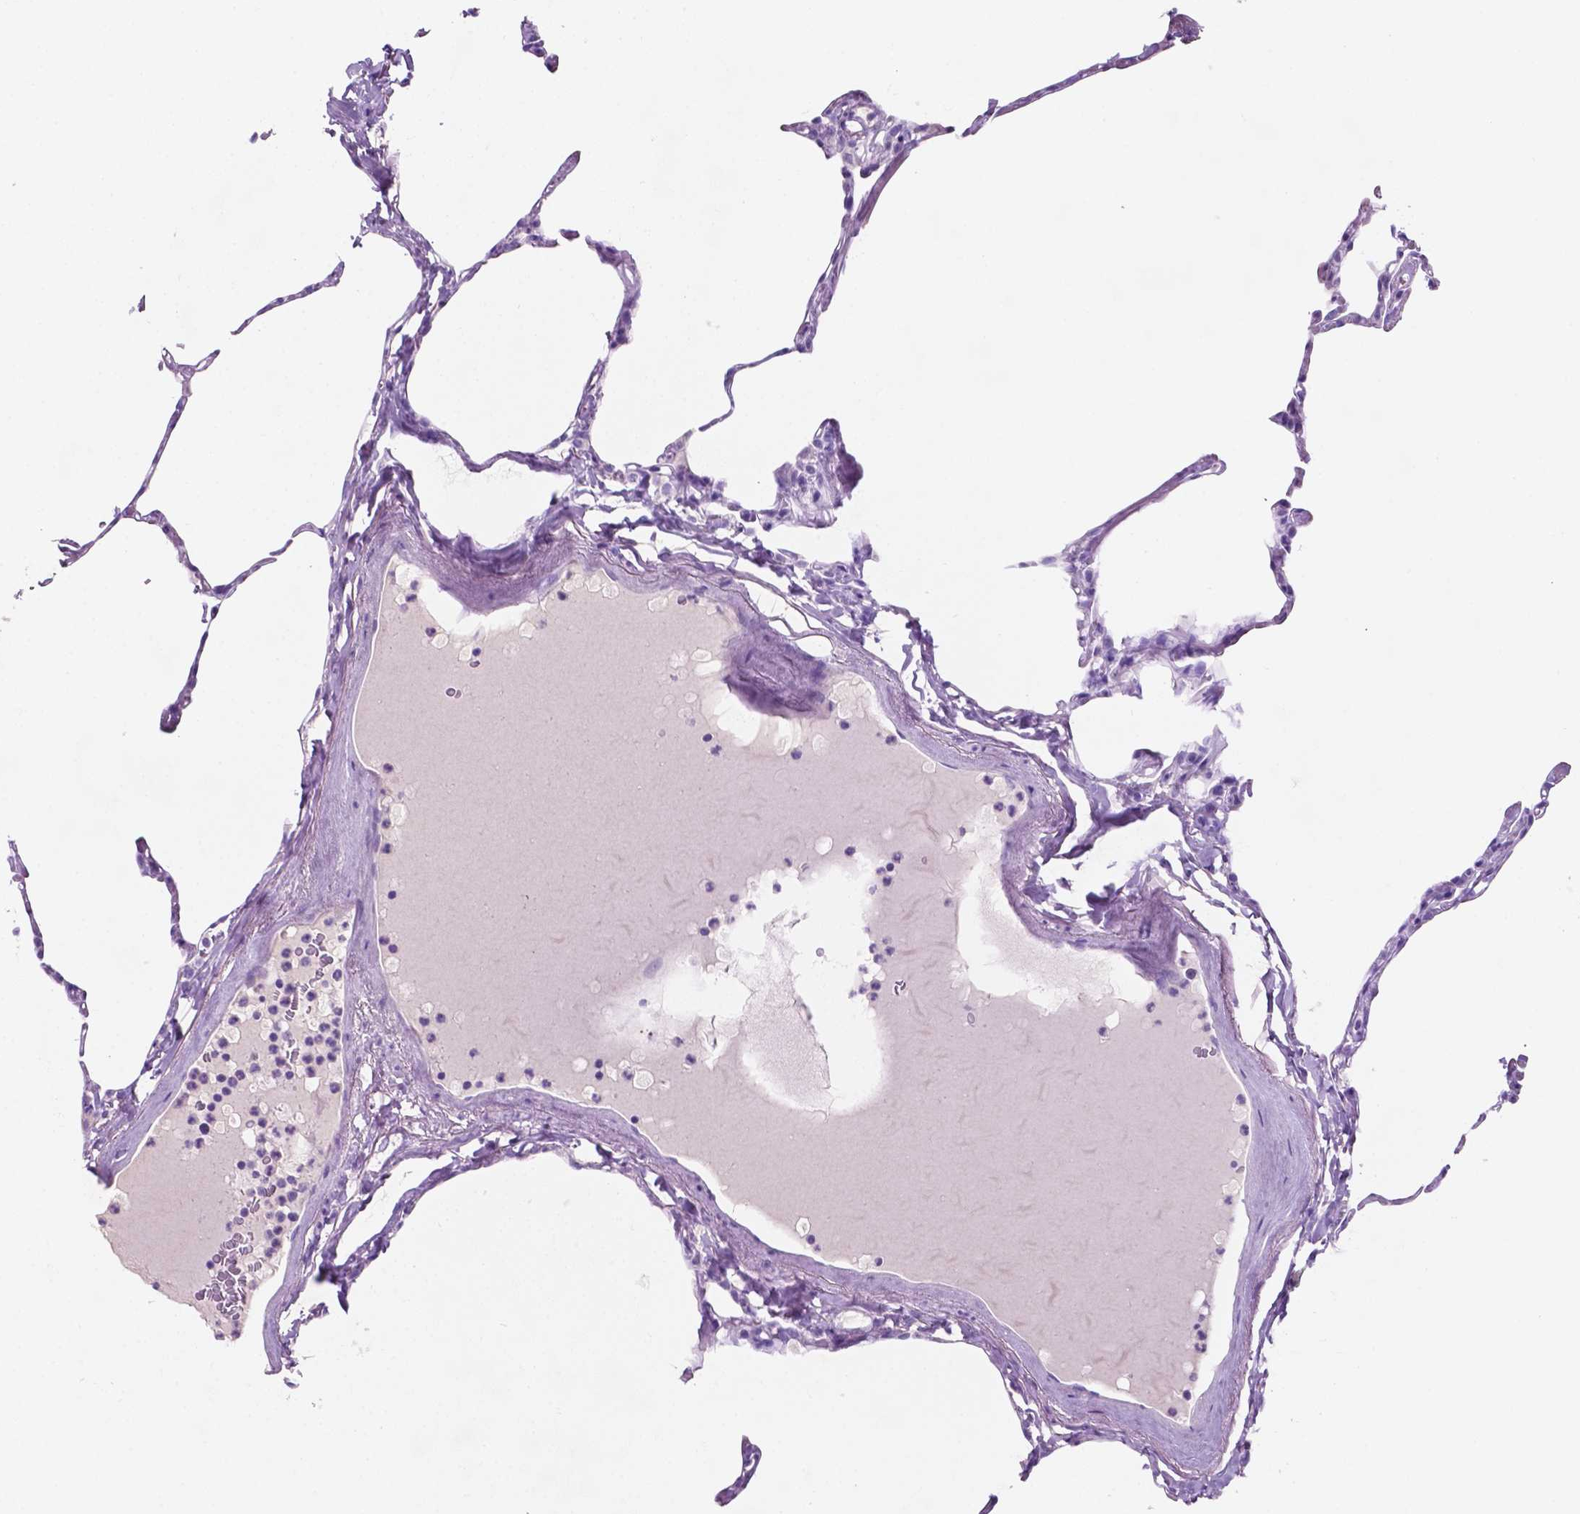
{"staining": {"intensity": "negative", "quantity": "none", "location": "none"}, "tissue": "lung", "cell_type": "Alveolar cells", "image_type": "normal", "snomed": [{"axis": "morphology", "description": "Normal tissue, NOS"}, {"axis": "topography", "description": "Lung"}], "caption": "DAB (3,3'-diaminobenzidine) immunohistochemical staining of benign human lung exhibits no significant positivity in alveolar cells.", "gene": "POU4F1", "patient": {"sex": "male", "age": 65}}